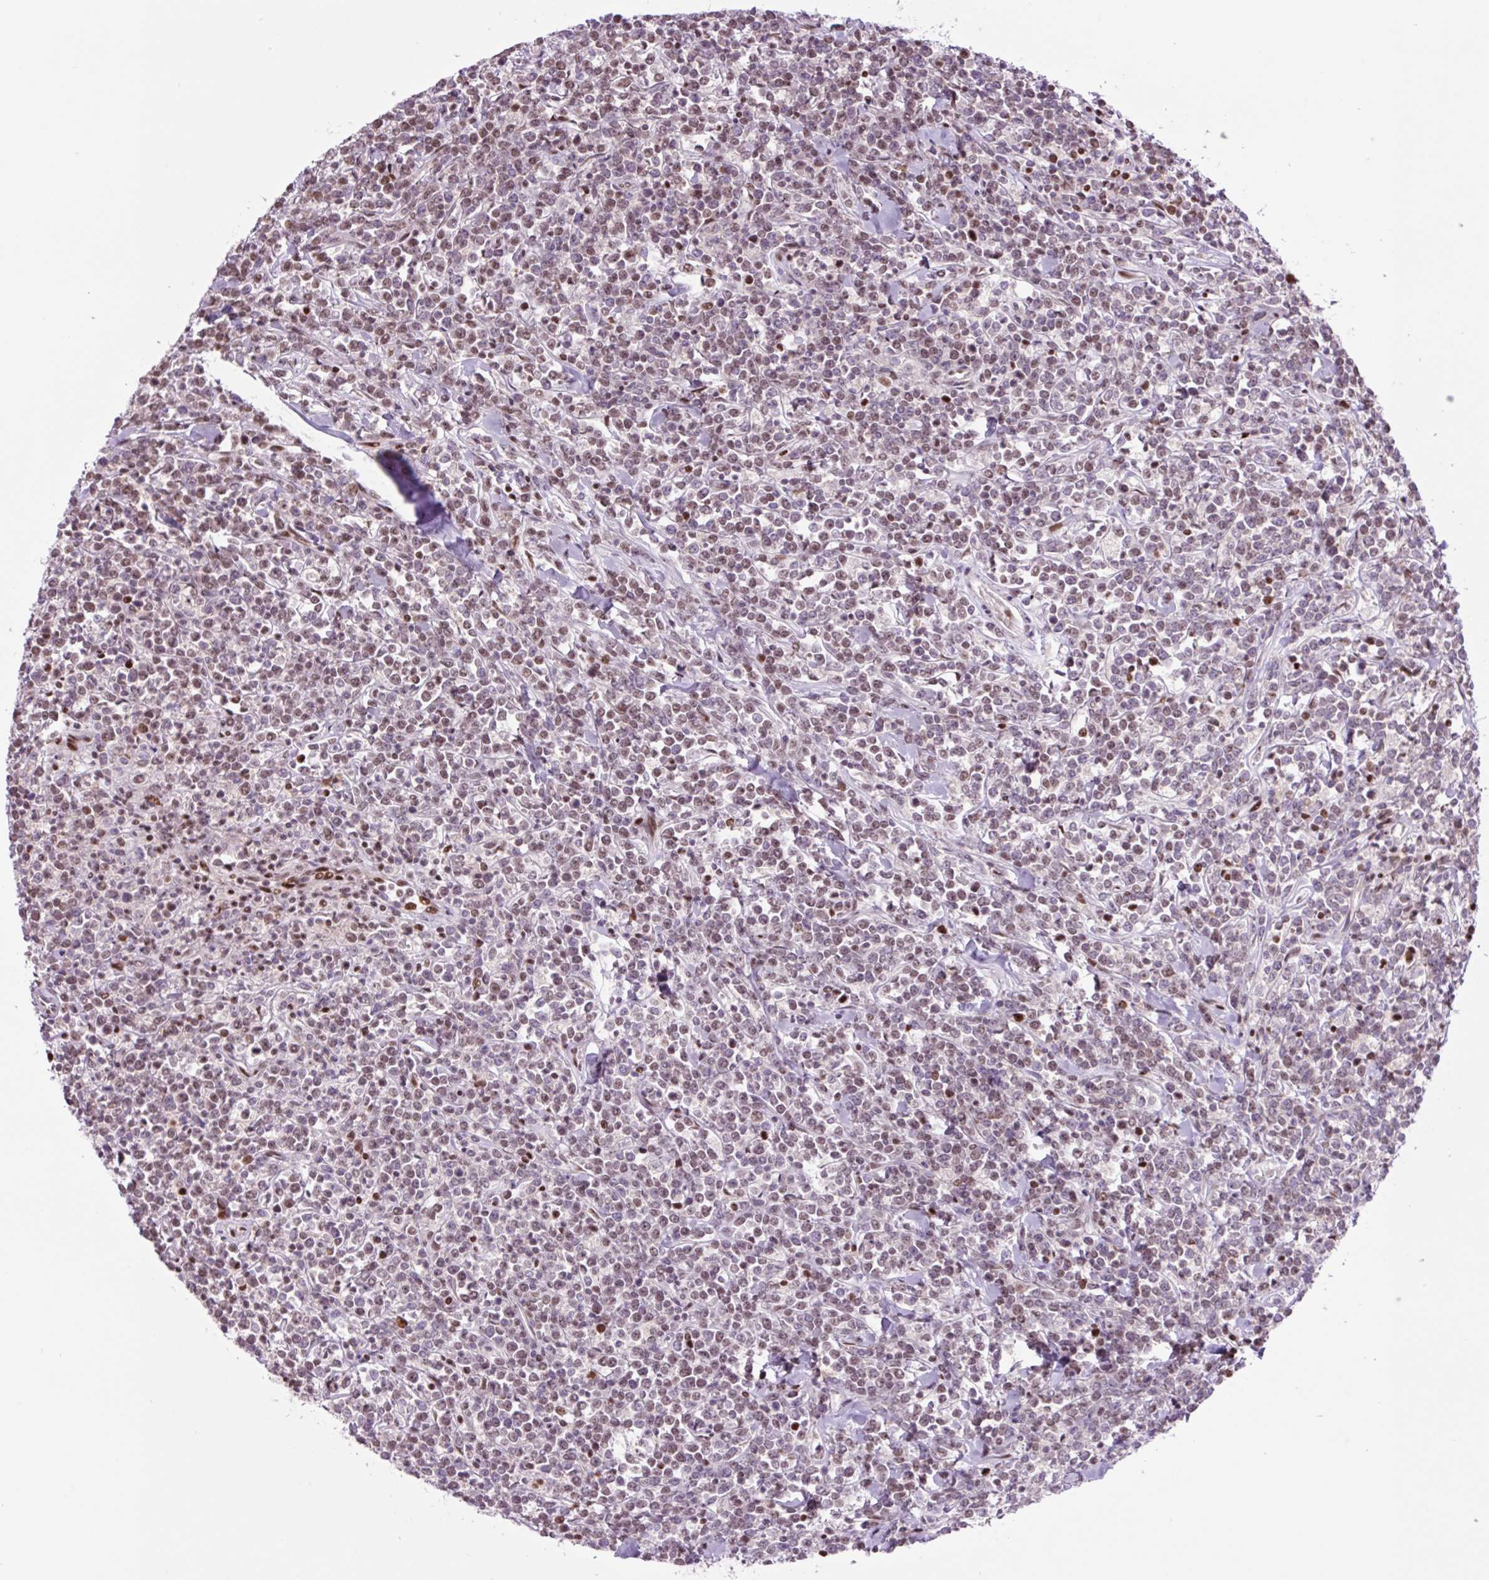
{"staining": {"intensity": "weak", "quantity": "25%-75%", "location": "nuclear"}, "tissue": "lymphoma", "cell_type": "Tumor cells", "image_type": "cancer", "snomed": [{"axis": "morphology", "description": "Malignant lymphoma, non-Hodgkin's type, High grade"}, {"axis": "topography", "description": "Small intestine"}, {"axis": "topography", "description": "Colon"}], "caption": "Brown immunohistochemical staining in high-grade malignant lymphoma, non-Hodgkin's type reveals weak nuclear staining in about 25%-75% of tumor cells.", "gene": "TAF1A", "patient": {"sex": "male", "age": 8}}